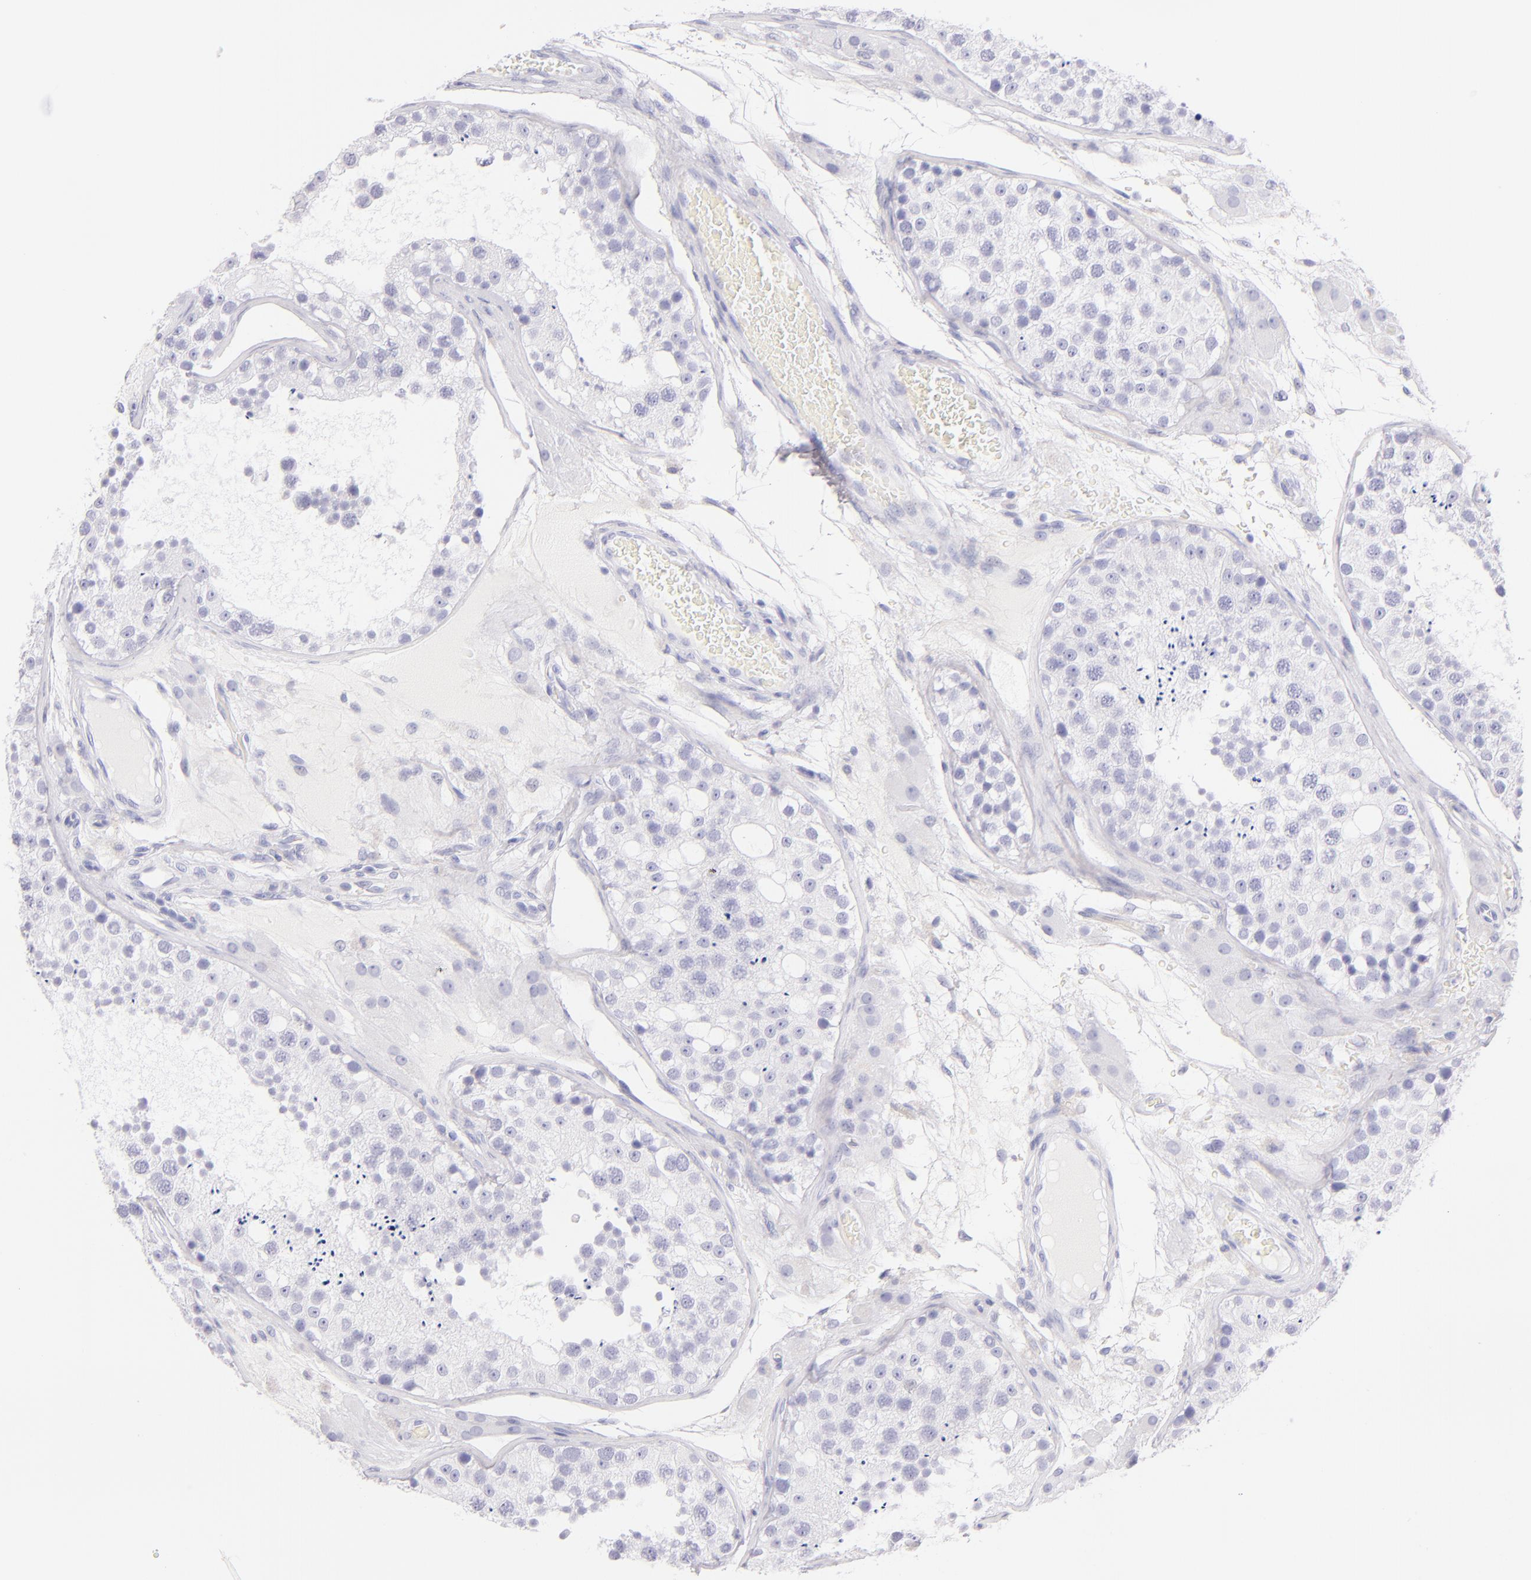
{"staining": {"intensity": "negative", "quantity": "none", "location": "none"}, "tissue": "testis", "cell_type": "Cells in seminiferous ducts", "image_type": "normal", "snomed": [{"axis": "morphology", "description": "Normal tissue, NOS"}, {"axis": "topography", "description": "Testis"}], "caption": "Immunohistochemistry (IHC) histopathology image of normal human testis stained for a protein (brown), which displays no expression in cells in seminiferous ducts.", "gene": "SDC1", "patient": {"sex": "male", "age": 26}}